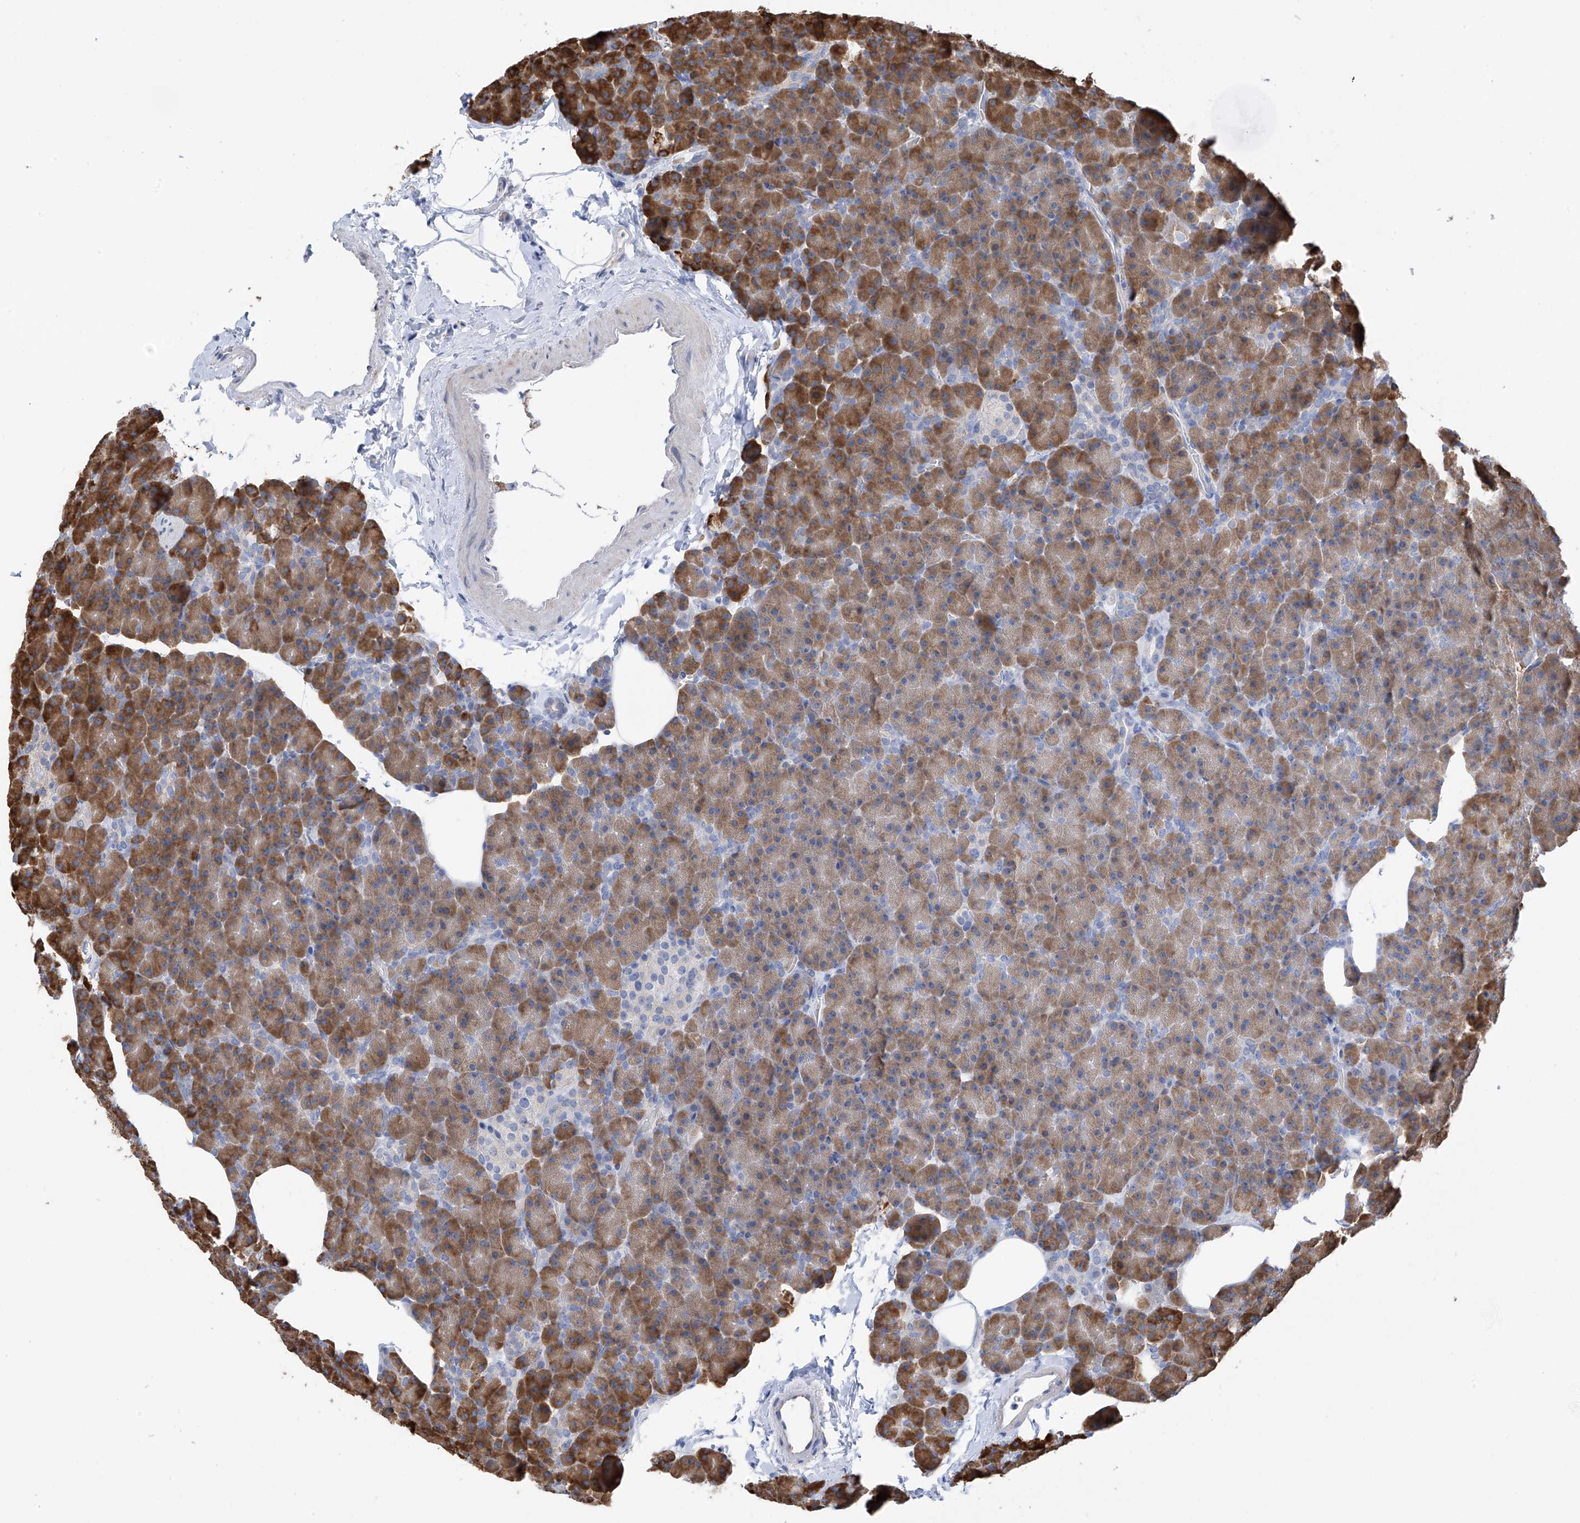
{"staining": {"intensity": "moderate", "quantity": ">75%", "location": "cytoplasmic/membranous"}, "tissue": "pancreas", "cell_type": "Exocrine glandular cells", "image_type": "normal", "snomed": [{"axis": "morphology", "description": "Normal tissue, NOS"}, {"axis": "morphology", "description": "Carcinoid, malignant, NOS"}, {"axis": "topography", "description": "Pancreas"}], "caption": "Exocrine glandular cells display moderate cytoplasmic/membranous positivity in approximately >75% of cells in normal pancreas. The protein of interest is shown in brown color, while the nuclei are stained blue.", "gene": "REC8", "patient": {"sex": "female", "age": 35}}